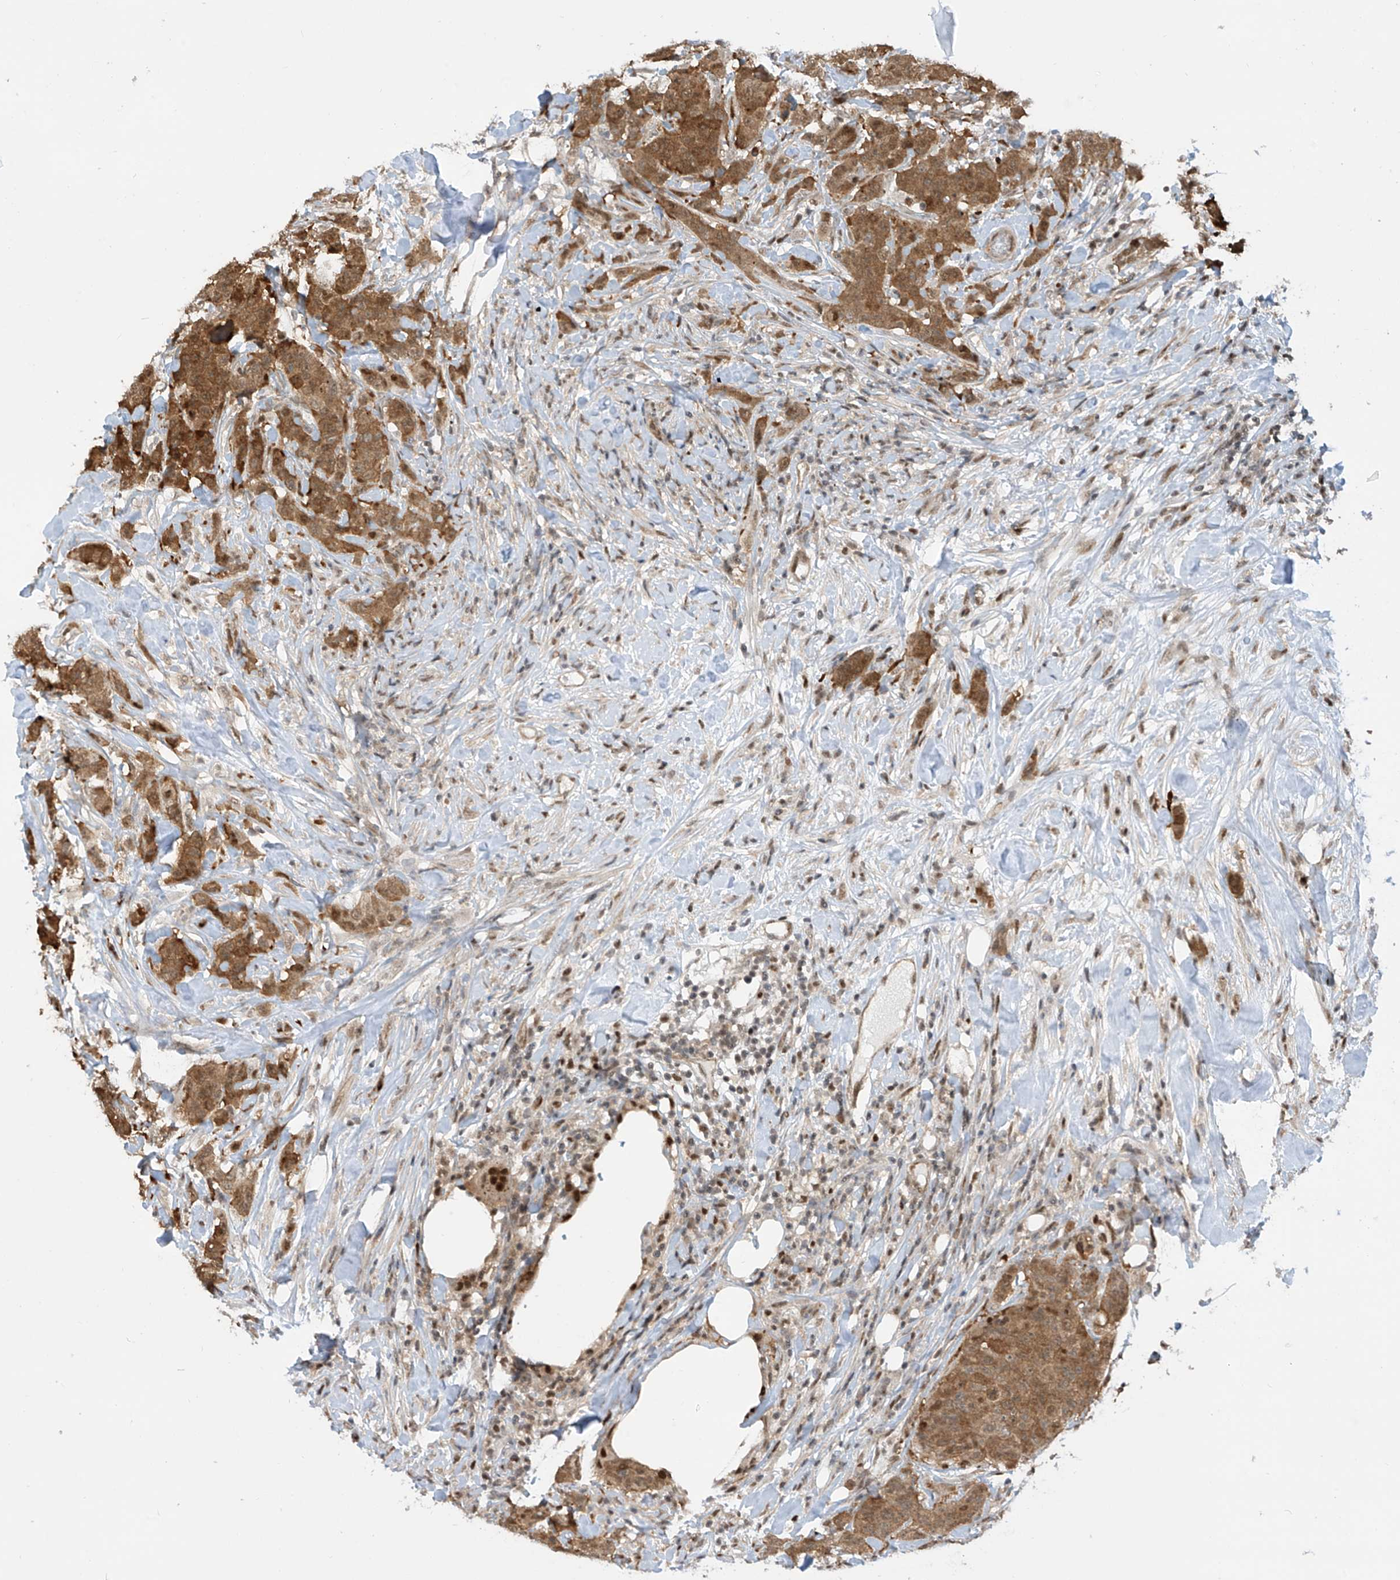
{"staining": {"intensity": "moderate", "quantity": ">75%", "location": "cytoplasmic/membranous,nuclear"}, "tissue": "breast cancer", "cell_type": "Tumor cells", "image_type": "cancer", "snomed": [{"axis": "morphology", "description": "Duct carcinoma"}, {"axis": "topography", "description": "Breast"}], "caption": "This photomicrograph demonstrates immunohistochemistry (IHC) staining of human breast cancer (infiltrating ductal carcinoma), with medium moderate cytoplasmic/membranous and nuclear staining in about >75% of tumor cells.", "gene": "LAGE3", "patient": {"sex": "female", "age": 40}}